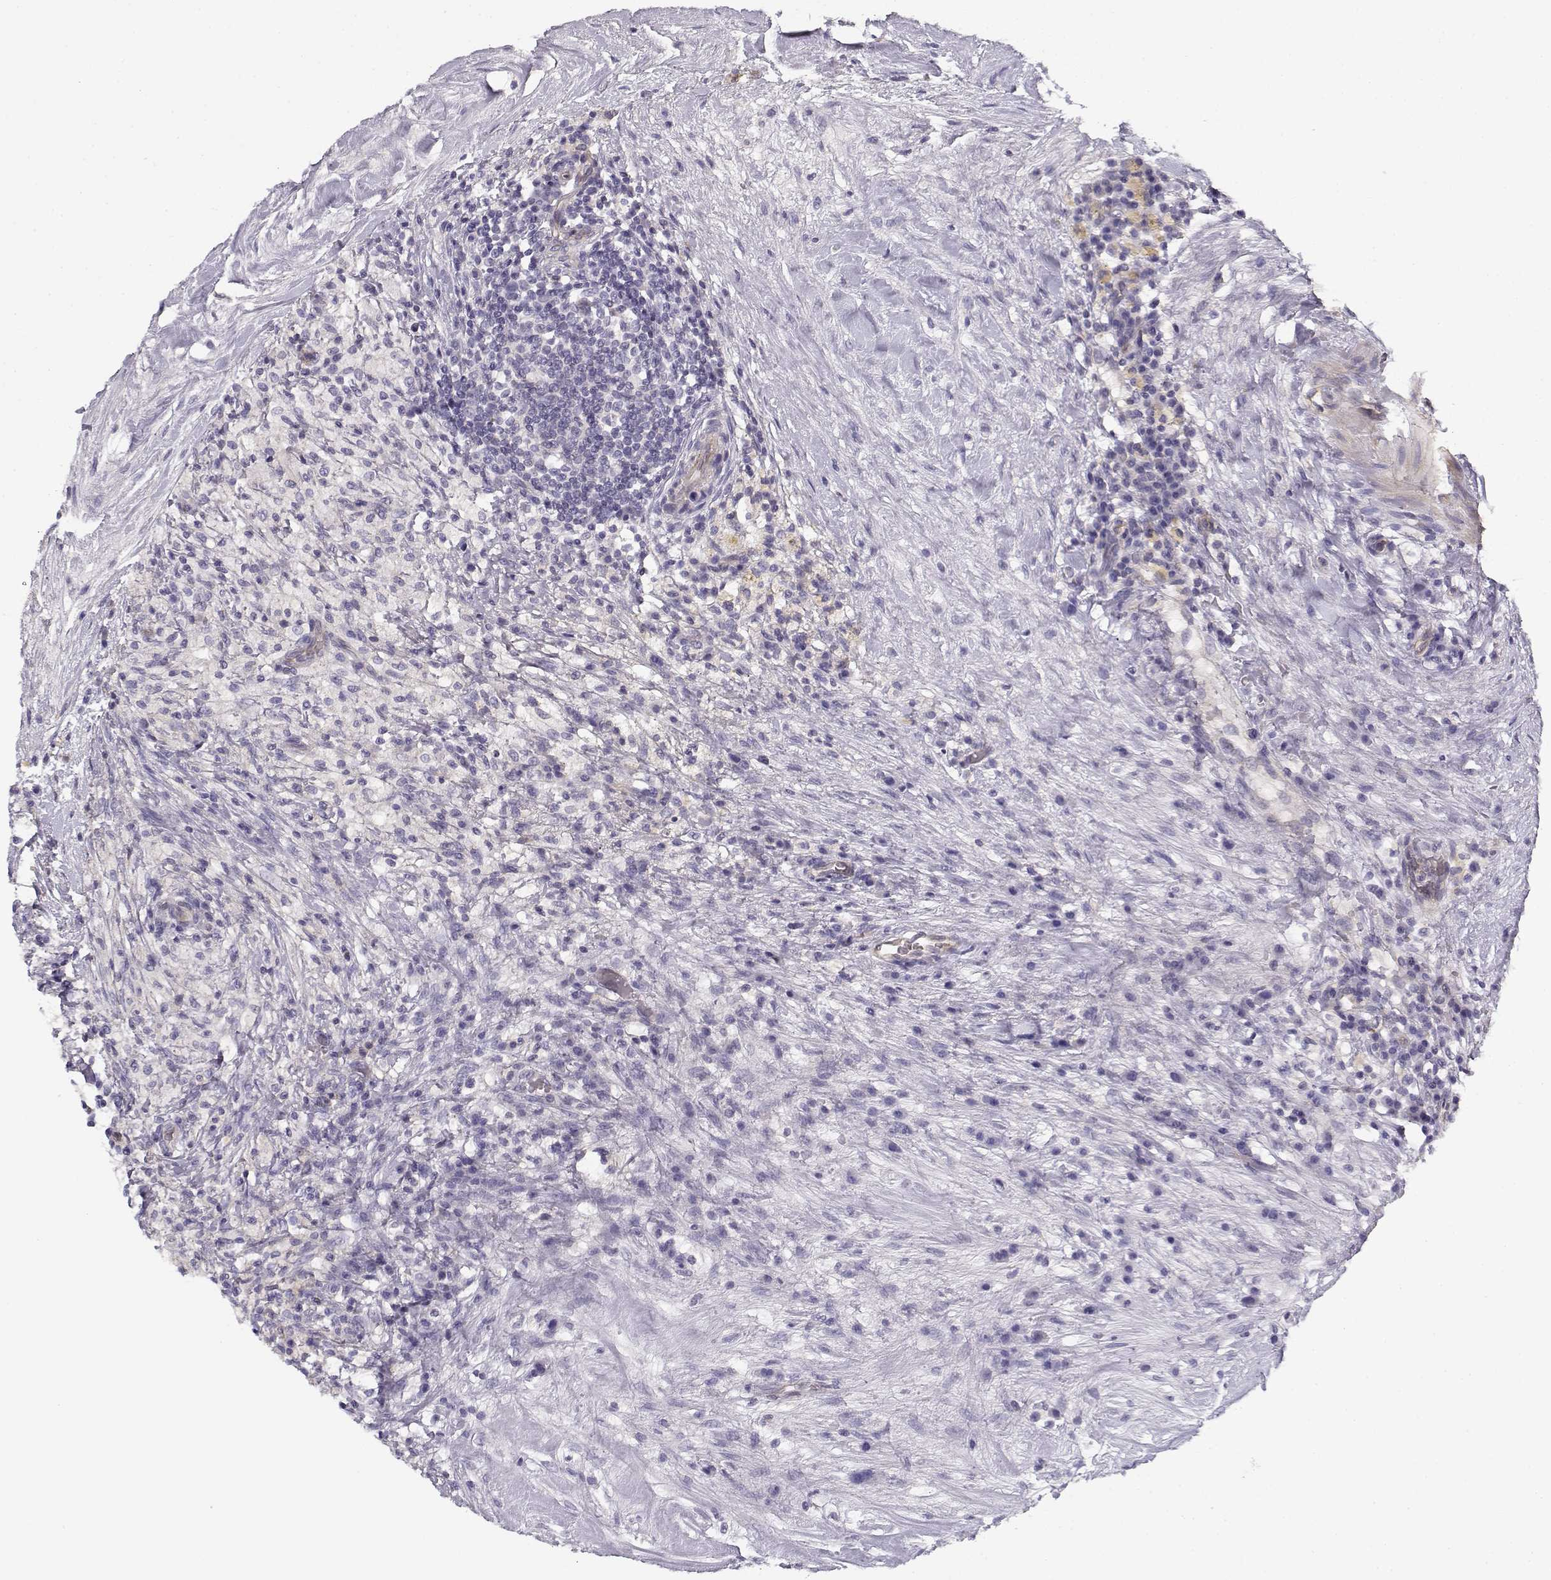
{"staining": {"intensity": "negative", "quantity": "none", "location": "none"}, "tissue": "testis cancer", "cell_type": "Tumor cells", "image_type": "cancer", "snomed": [{"axis": "morphology", "description": "Necrosis, NOS"}, {"axis": "morphology", "description": "Carcinoma, Embryonal, NOS"}, {"axis": "topography", "description": "Testis"}], "caption": "Testis cancer stained for a protein using immunohistochemistry (IHC) shows no staining tumor cells.", "gene": "MYO1A", "patient": {"sex": "male", "age": 19}}